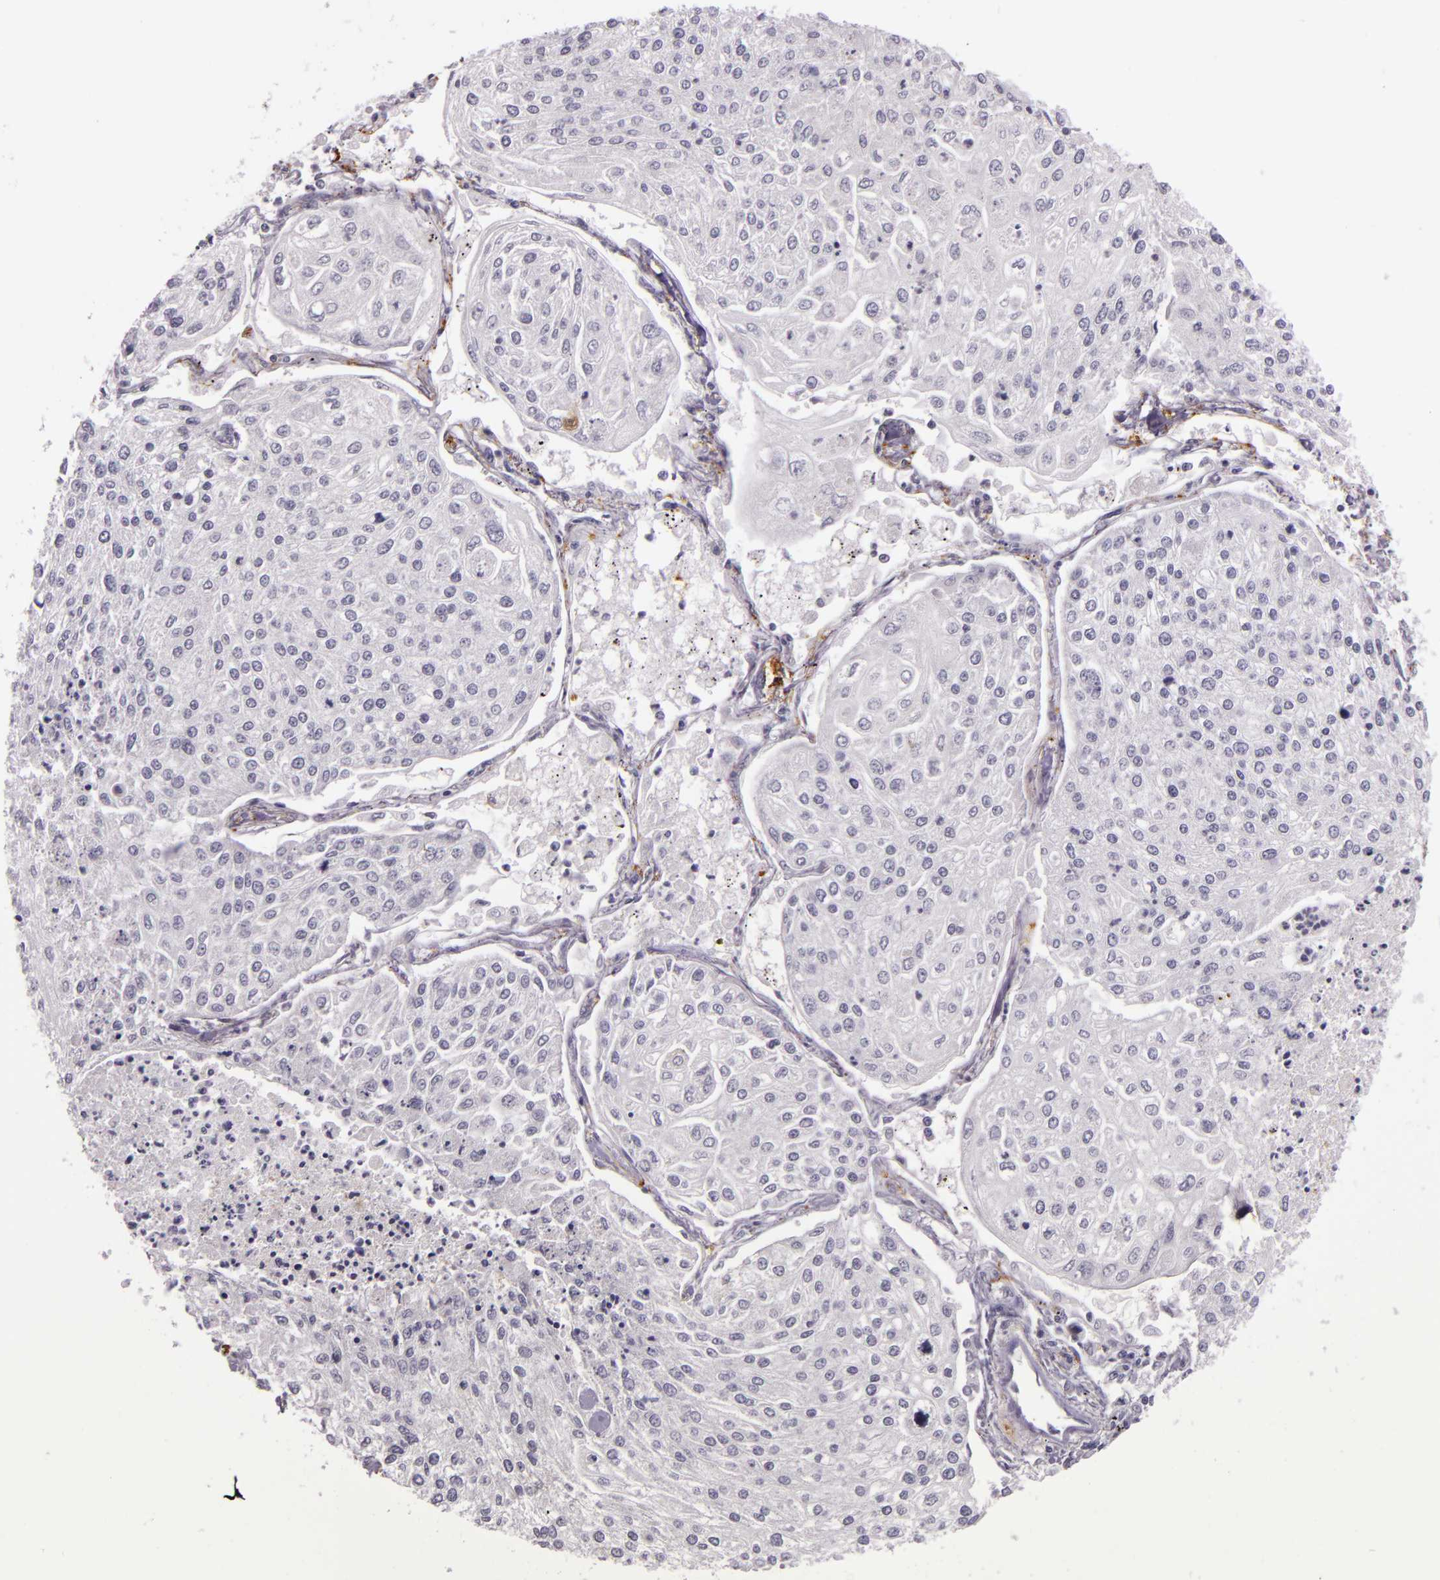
{"staining": {"intensity": "negative", "quantity": "none", "location": "none"}, "tissue": "lung cancer", "cell_type": "Tumor cells", "image_type": "cancer", "snomed": [{"axis": "morphology", "description": "Squamous cell carcinoma, NOS"}, {"axis": "topography", "description": "Lung"}], "caption": "An image of lung cancer stained for a protein reveals no brown staining in tumor cells.", "gene": "MT1A", "patient": {"sex": "male", "age": 75}}